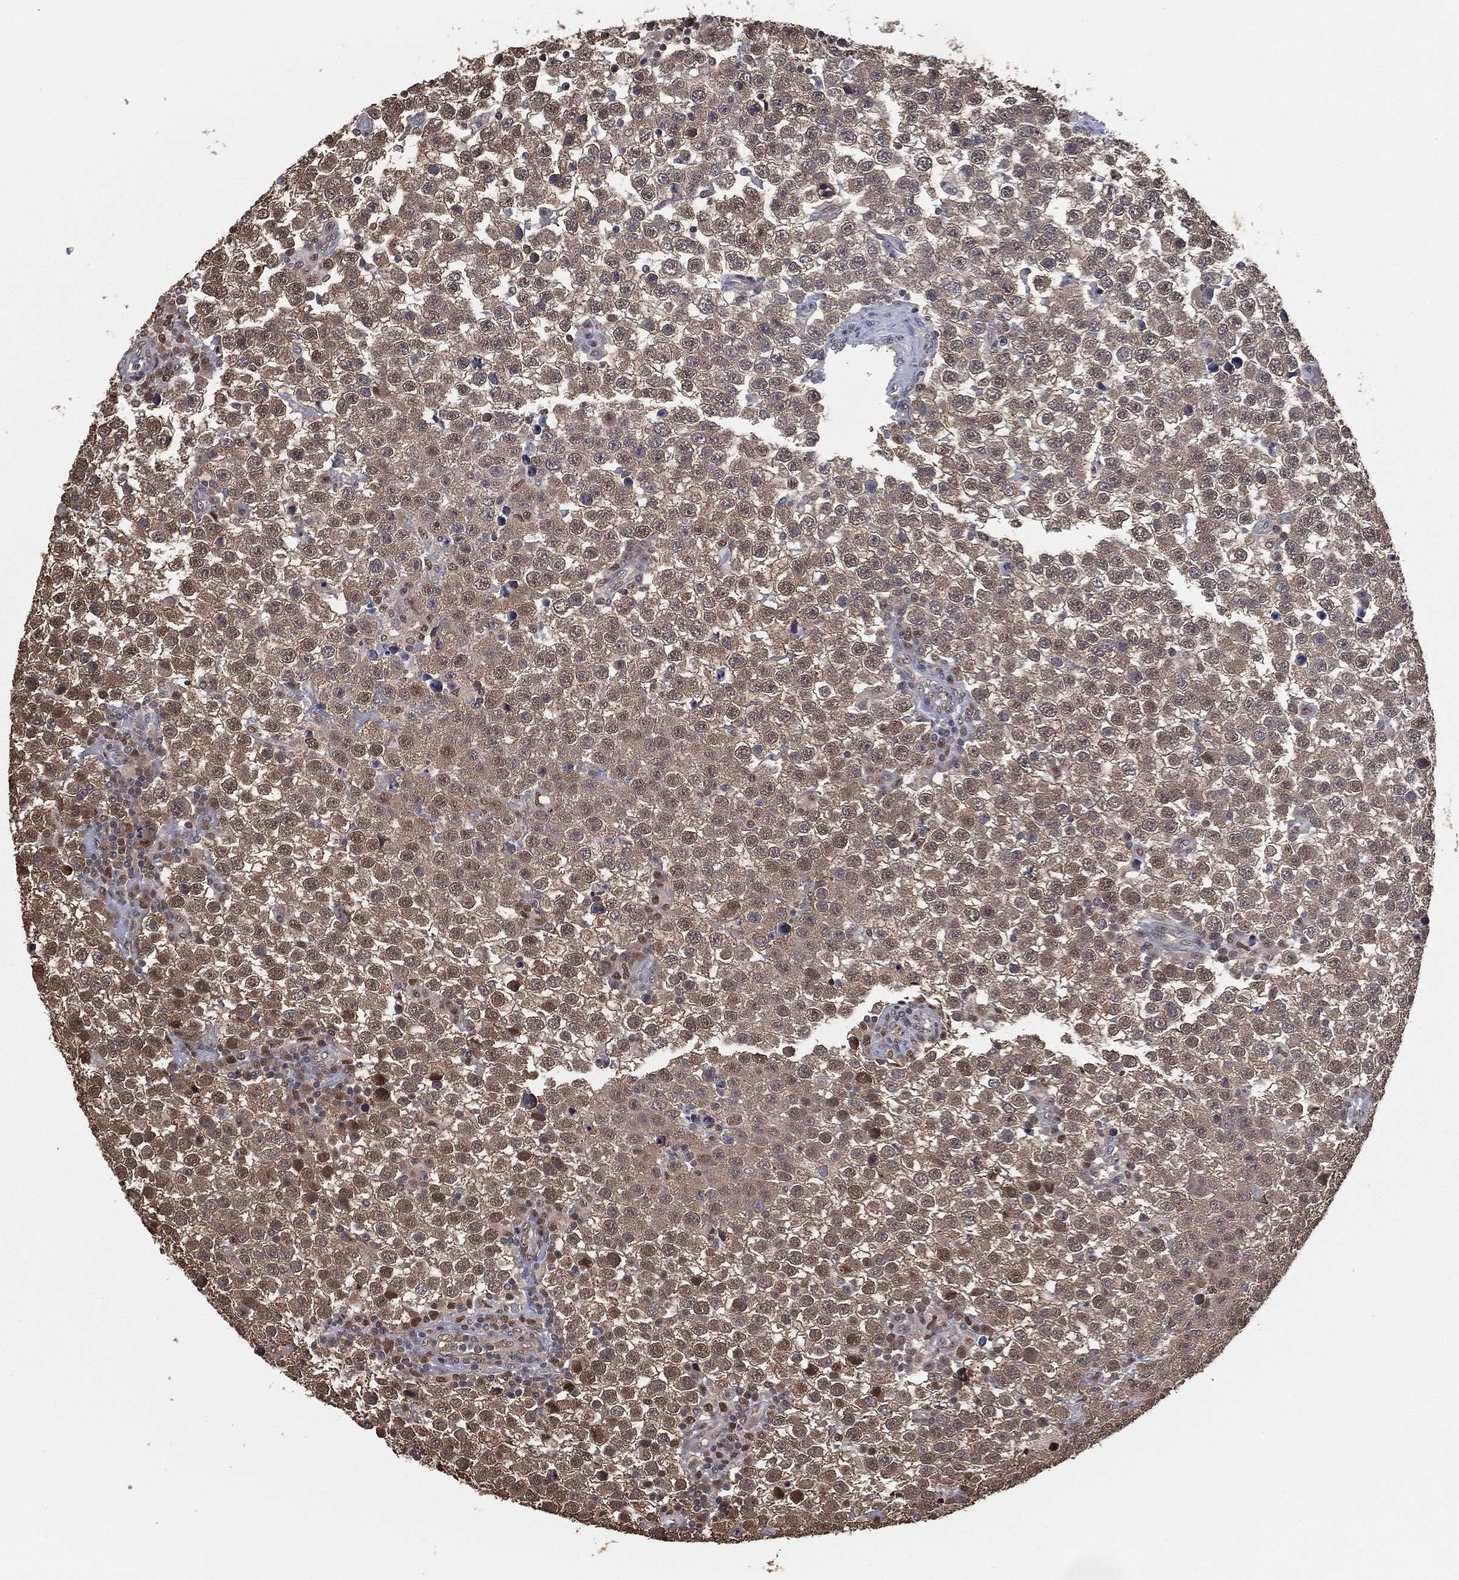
{"staining": {"intensity": "moderate", "quantity": "<25%", "location": "nuclear"}, "tissue": "testis cancer", "cell_type": "Tumor cells", "image_type": "cancer", "snomed": [{"axis": "morphology", "description": "Seminoma, NOS"}, {"axis": "topography", "description": "Testis"}], "caption": "This is a photomicrograph of immunohistochemistry (IHC) staining of testis cancer (seminoma), which shows moderate expression in the nuclear of tumor cells.", "gene": "SHLD2", "patient": {"sex": "male", "age": 34}}